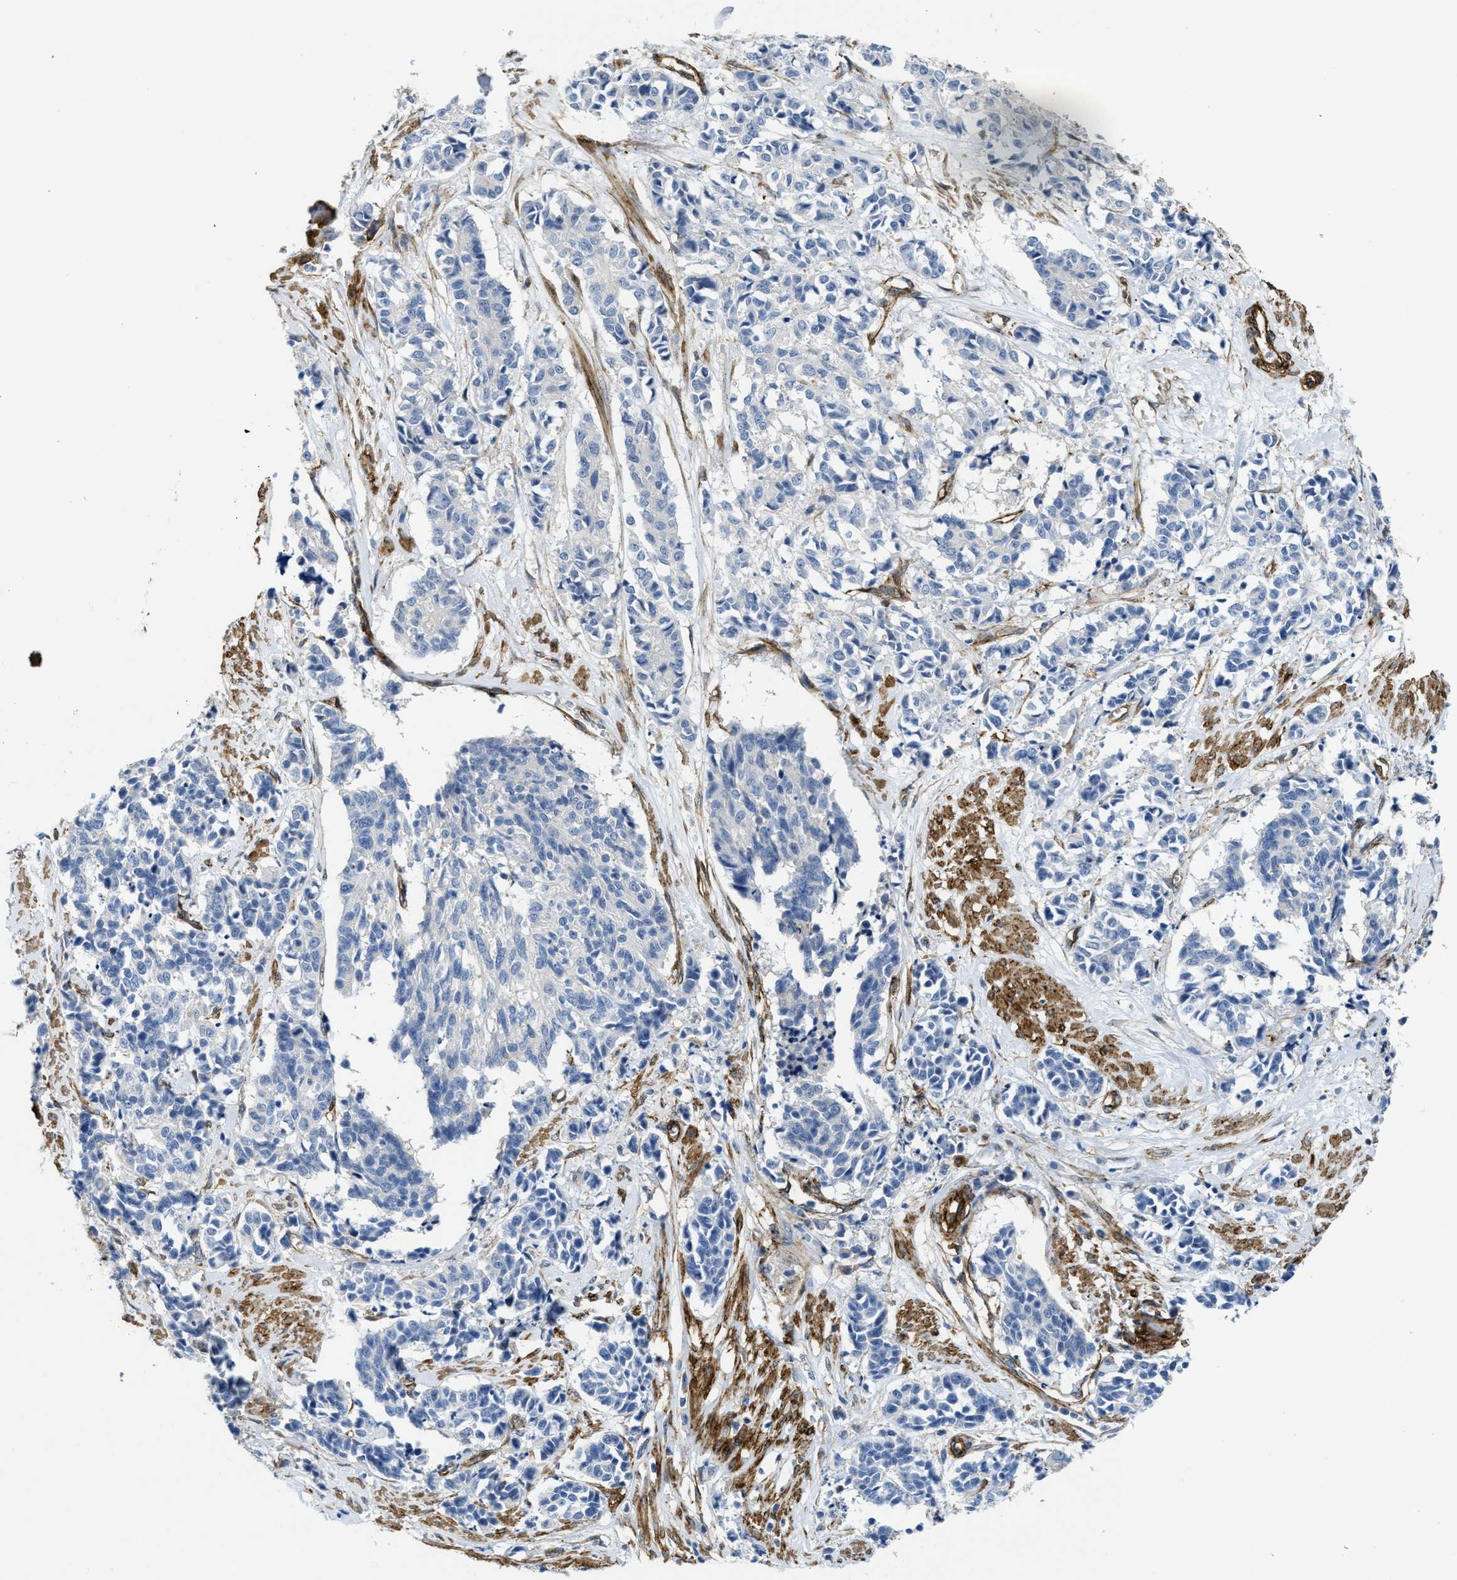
{"staining": {"intensity": "negative", "quantity": "none", "location": "none"}, "tissue": "cervical cancer", "cell_type": "Tumor cells", "image_type": "cancer", "snomed": [{"axis": "morphology", "description": "Squamous cell carcinoma, NOS"}, {"axis": "topography", "description": "Cervix"}], "caption": "This is an immunohistochemistry photomicrograph of human cervical cancer (squamous cell carcinoma). There is no expression in tumor cells.", "gene": "NAB1", "patient": {"sex": "female", "age": 35}}